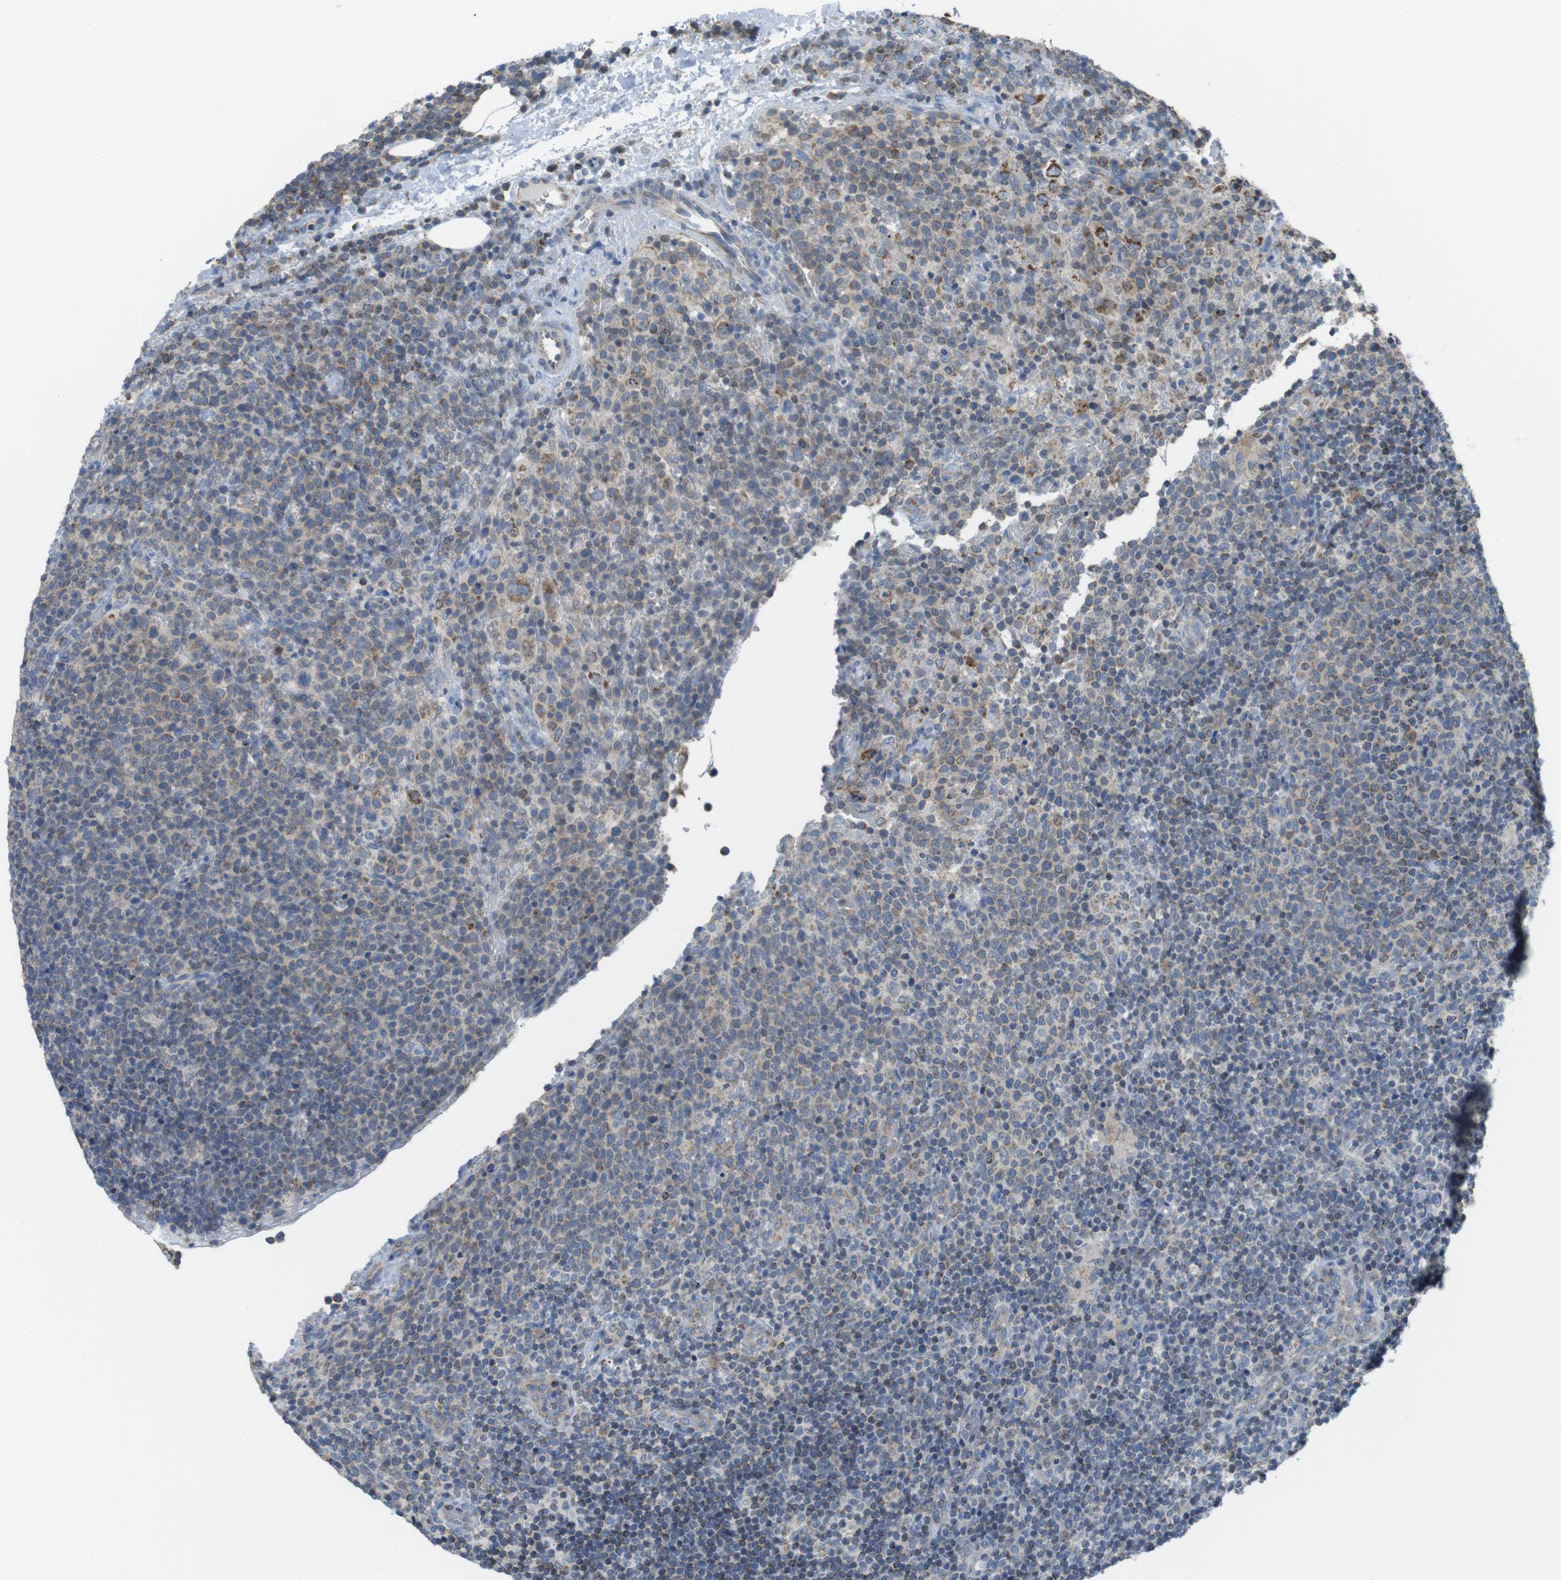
{"staining": {"intensity": "weak", "quantity": "<25%", "location": "cytoplasmic/membranous"}, "tissue": "lymphoma", "cell_type": "Tumor cells", "image_type": "cancer", "snomed": [{"axis": "morphology", "description": "Malignant lymphoma, non-Hodgkin's type, High grade"}, {"axis": "topography", "description": "Lymph node"}], "caption": "This photomicrograph is of lymphoma stained with IHC to label a protein in brown with the nuclei are counter-stained blue. There is no staining in tumor cells.", "gene": "GRIK2", "patient": {"sex": "male", "age": 61}}